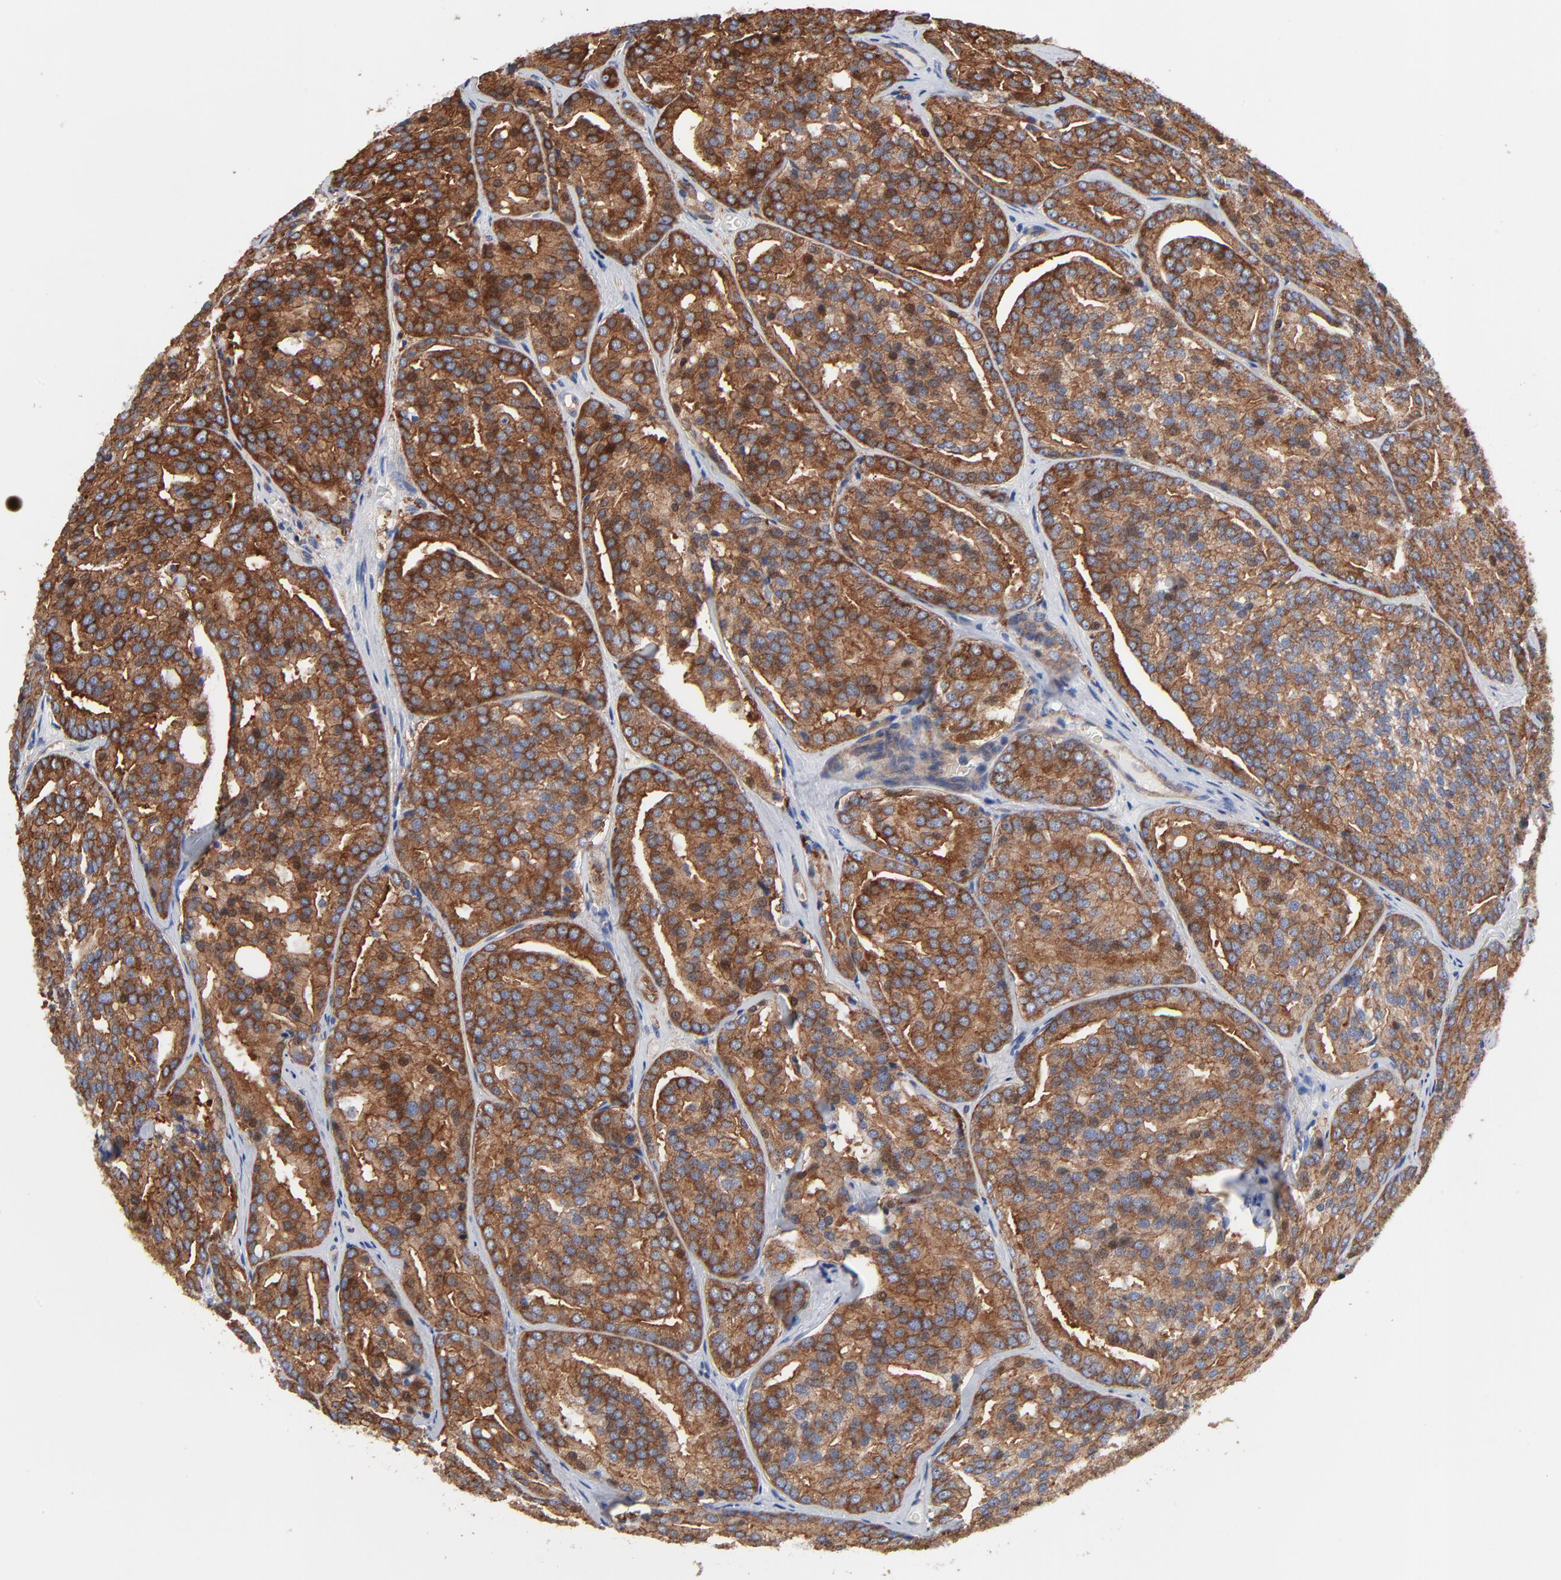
{"staining": {"intensity": "strong", "quantity": ">75%", "location": "cytoplasmic/membranous"}, "tissue": "prostate cancer", "cell_type": "Tumor cells", "image_type": "cancer", "snomed": [{"axis": "morphology", "description": "Adenocarcinoma, High grade"}, {"axis": "topography", "description": "Prostate"}], "caption": "Immunohistochemical staining of adenocarcinoma (high-grade) (prostate) demonstrates high levels of strong cytoplasmic/membranous protein expression in approximately >75% of tumor cells.", "gene": "CD2AP", "patient": {"sex": "male", "age": 64}}